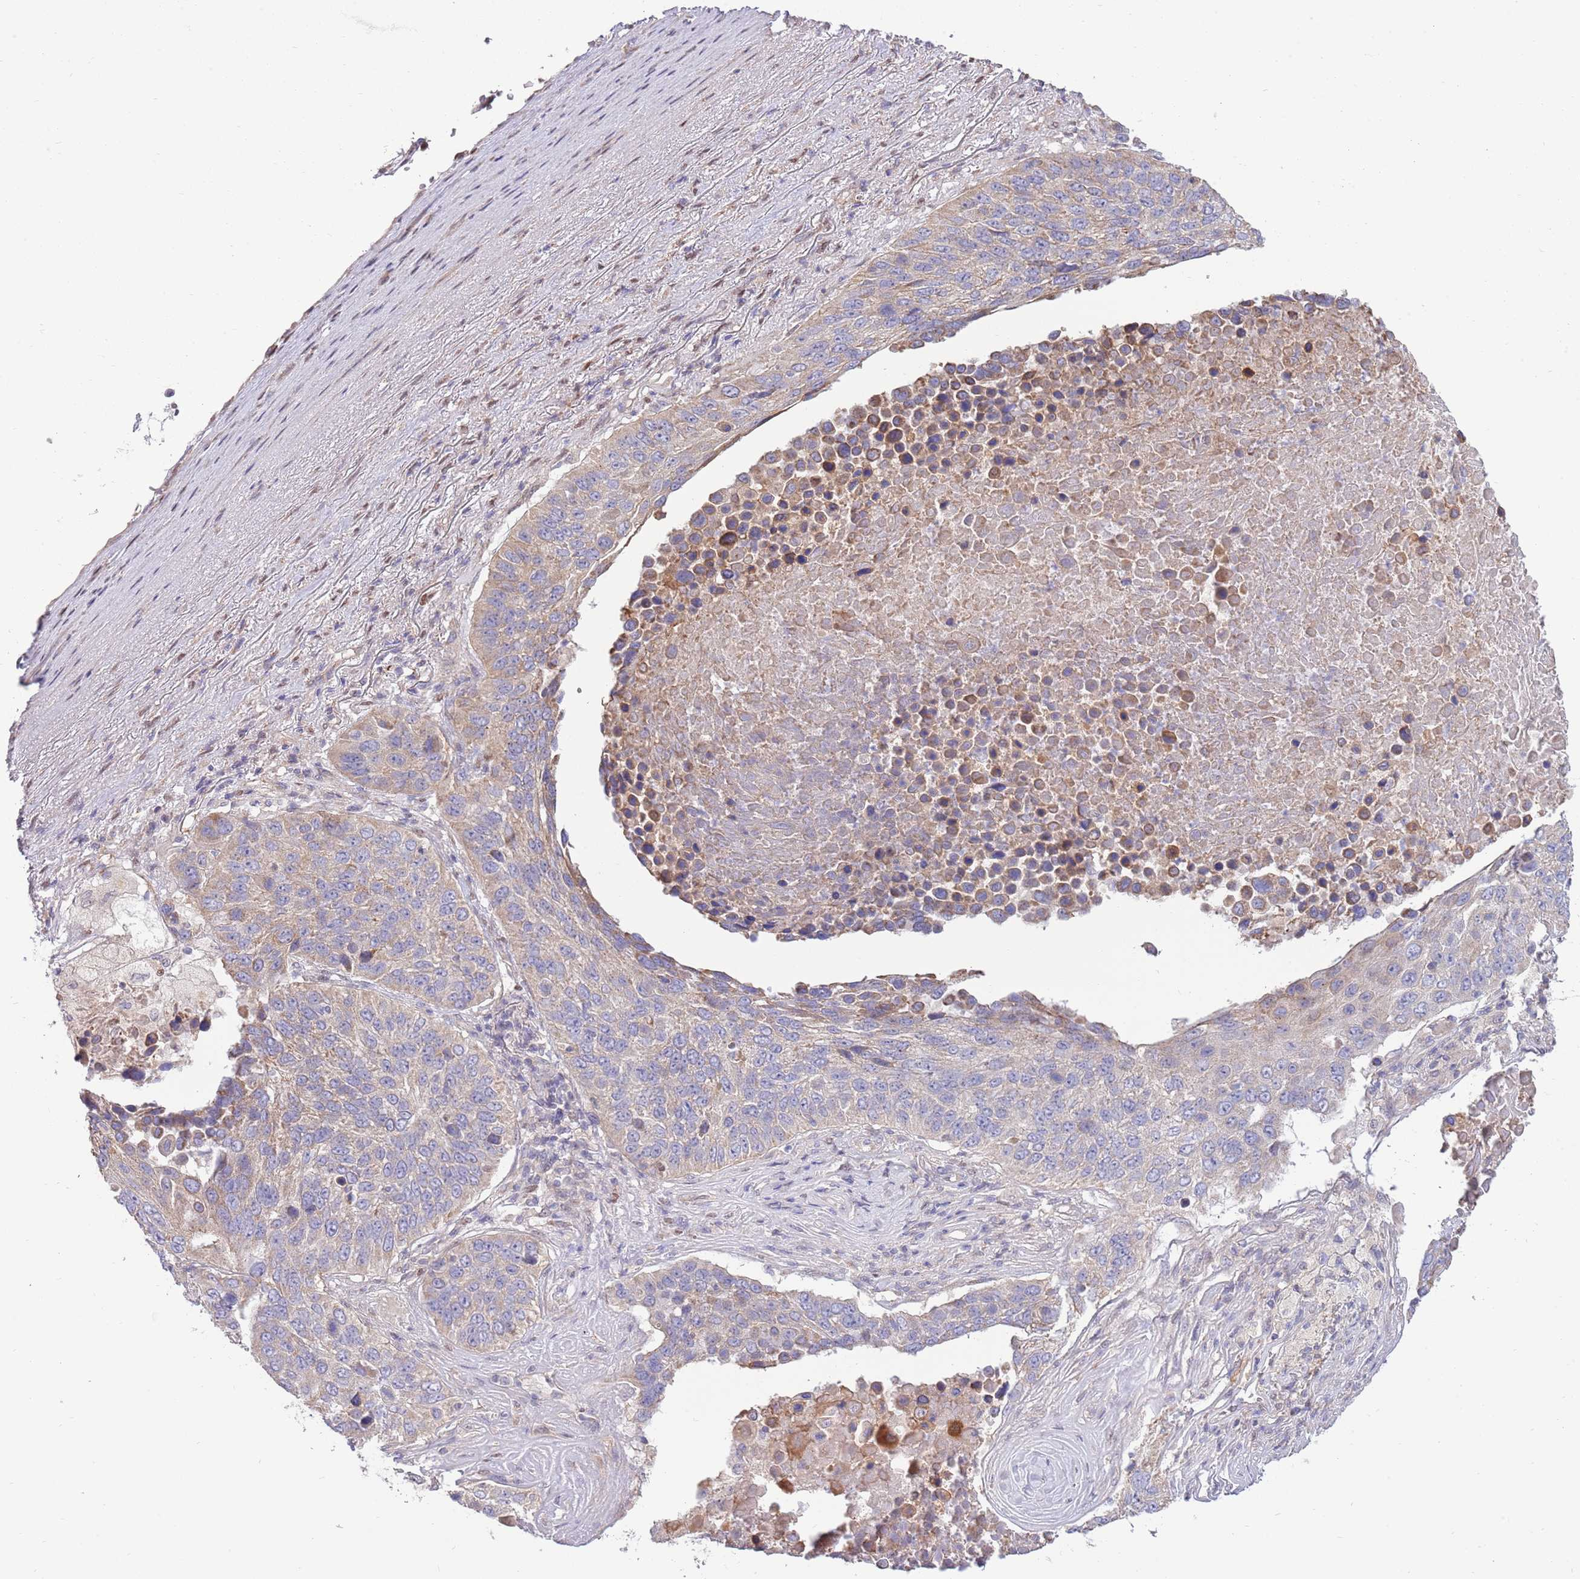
{"staining": {"intensity": "weak", "quantity": "25%-75%", "location": "cytoplasmic/membranous"}, "tissue": "lung cancer", "cell_type": "Tumor cells", "image_type": "cancer", "snomed": [{"axis": "morphology", "description": "Normal tissue, NOS"}, {"axis": "morphology", "description": "Squamous cell carcinoma, NOS"}, {"axis": "topography", "description": "Lymph node"}, {"axis": "topography", "description": "Lung"}], "caption": "Immunohistochemistry staining of squamous cell carcinoma (lung), which exhibits low levels of weak cytoplasmic/membranous positivity in approximately 25%-75% of tumor cells indicating weak cytoplasmic/membranous protein expression. The staining was performed using DAB (3,3'-diaminobenzidine) (brown) for protein detection and nuclei were counterstained in hematoxylin (blue).", "gene": "ARL2BP", "patient": {"sex": "male", "age": 66}}